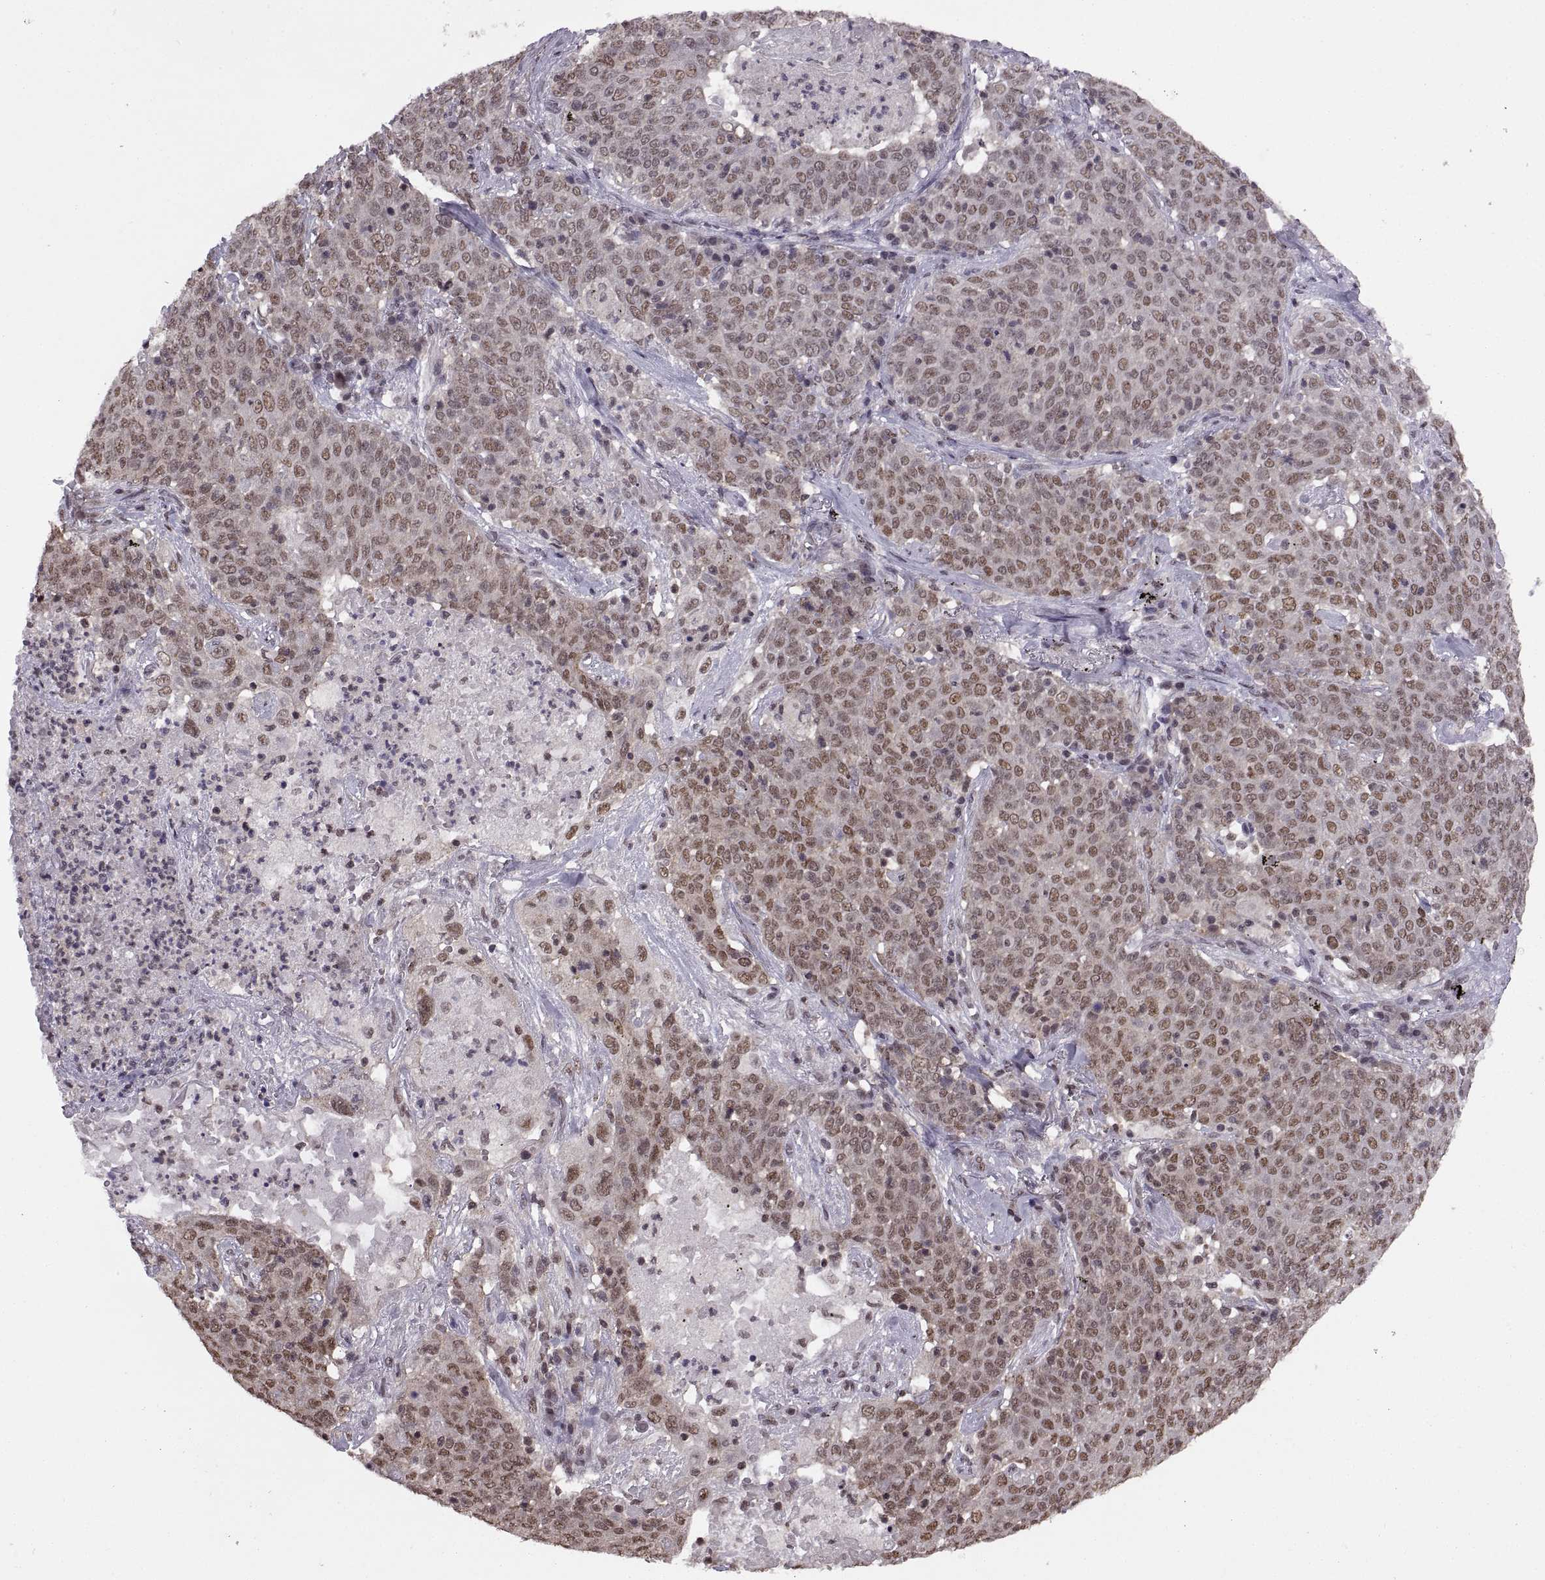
{"staining": {"intensity": "moderate", "quantity": "25%-75%", "location": "nuclear"}, "tissue": "lung cancer", "cell_type": "Tumor cells", "image_type": "cancer", "snomed": [{"axis": "morphology", "description": "Squamous cell carcinoma, NOS"}, {"axis": "topography", "description": "Lung"}], "caption": "Immunohistochemistry of lung squamous cell carcinoma displays medium levels of moderate nuclear positivity in about 25%-75% of tumor cells.", "gene": "INTS3", "patient": {"sex": "male", "age": 82}}